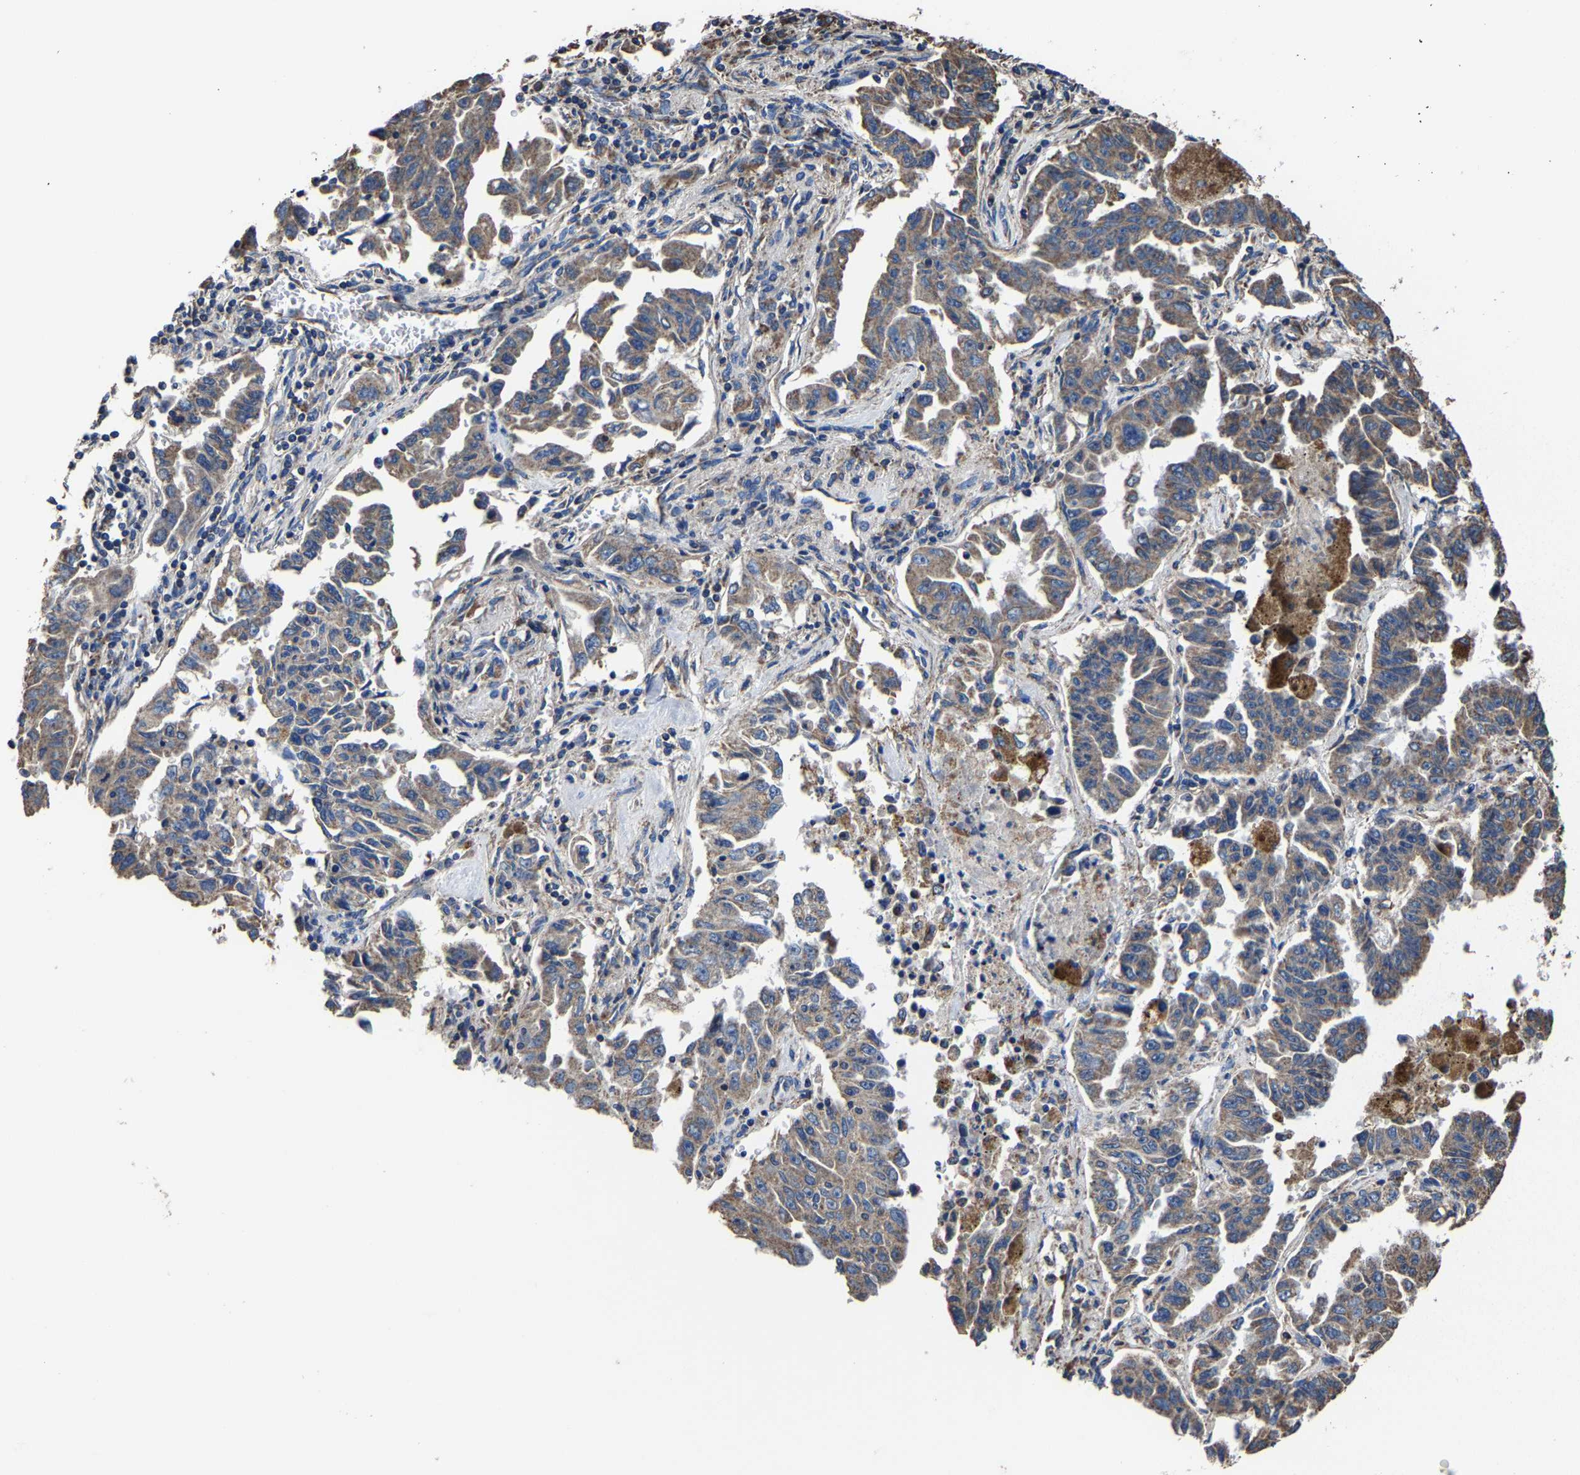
{"staining": {"intensity": "moderate", "quantity": ">75%", "location": "cytoplasmic/membranous"}, "tissue": "lung cancer", "cell_type": "Tumor cells", "image_type": "cancer", "snomed": [{"axis": "morphology", "description": "Adenocarcinoma, NOS"}, {"axis": "topography", "description": "Lung"}], "caption": "A brown stain highlights moderate cytoplasmic/membranous staining of a protein in human lung cancer (adenocarcinoma) tumor cells.", "gene": "ZCCHC7", "patient": {"sex": "female", "age": 51}}